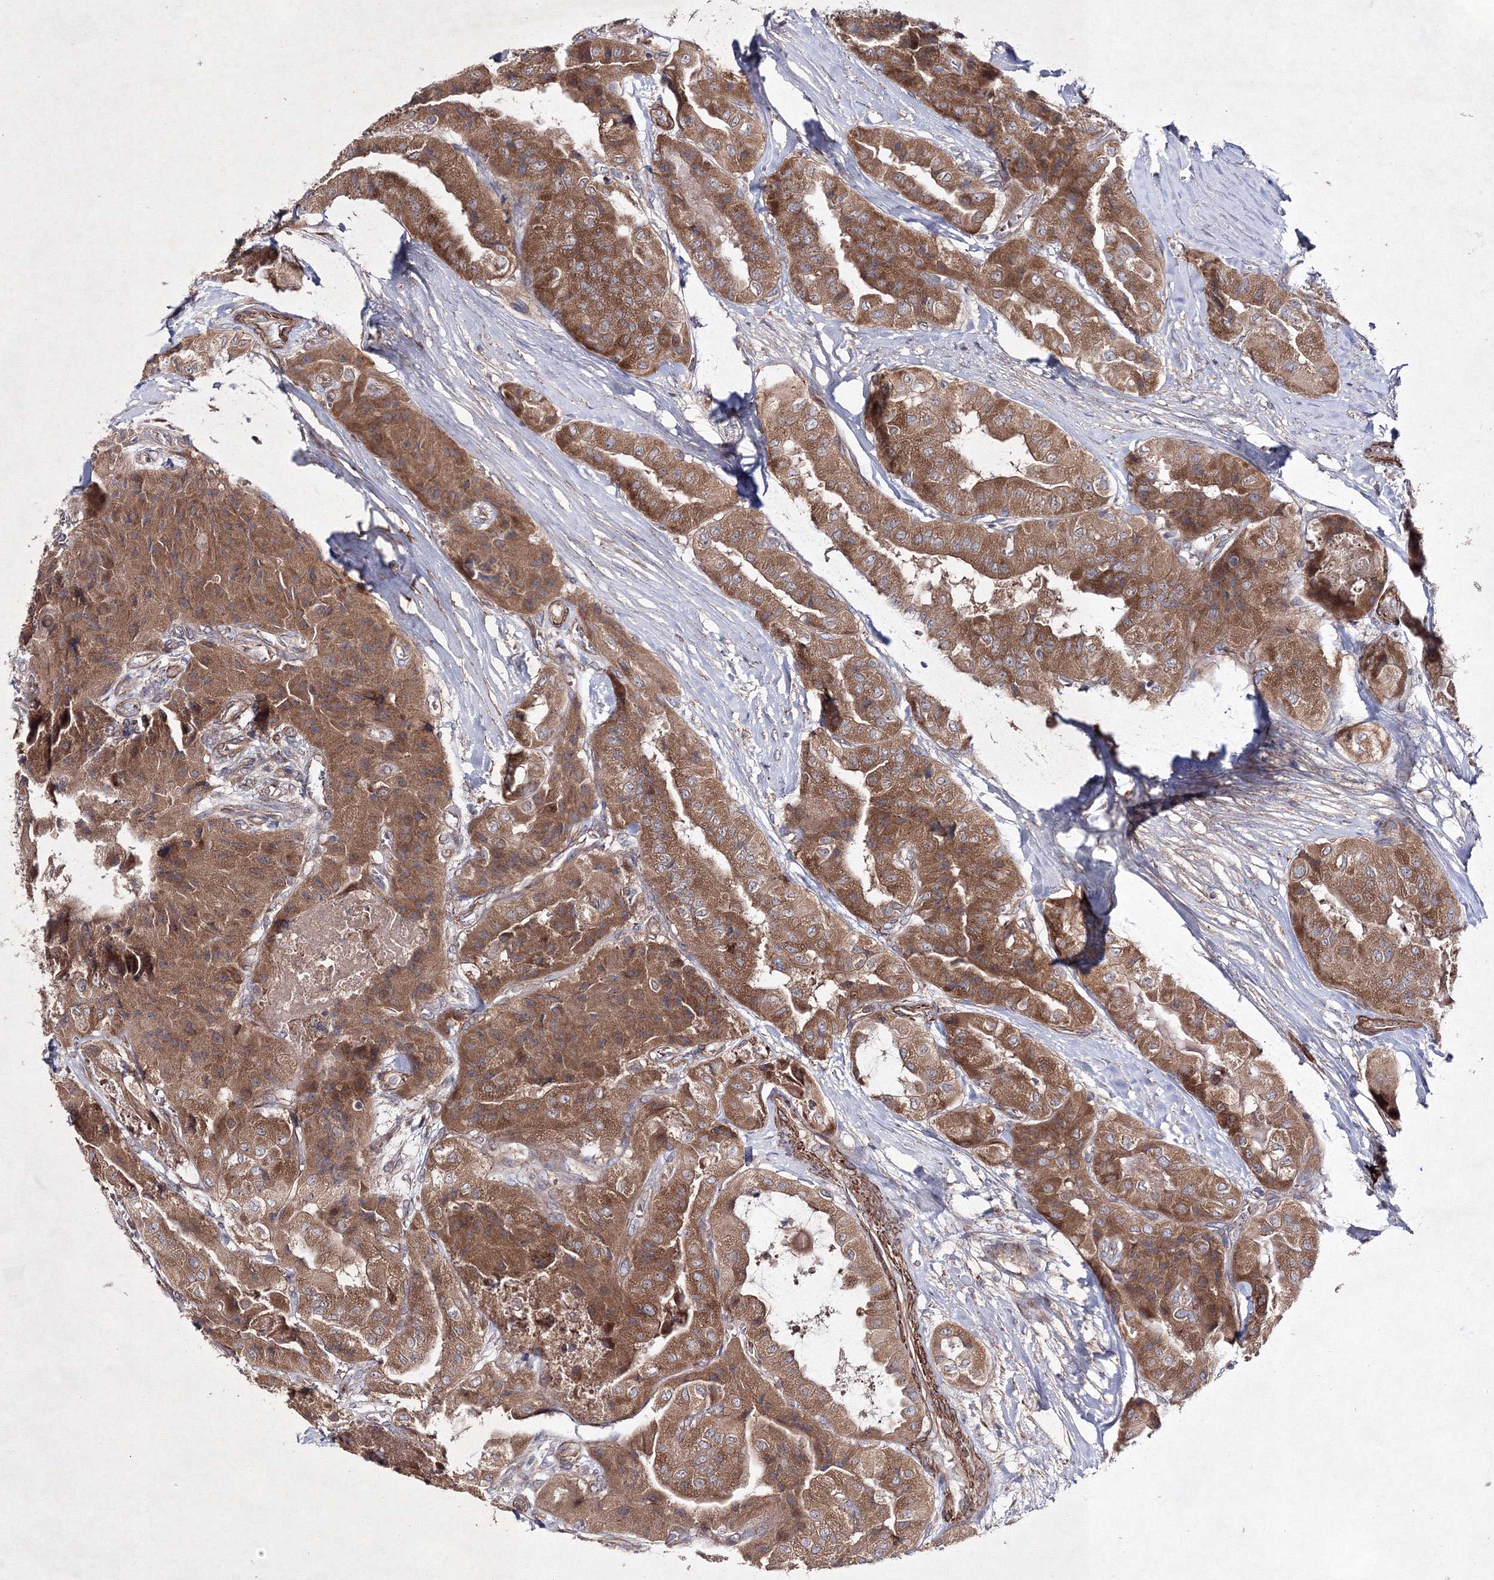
{"staining": {"intensity": "moderate", "quantity": ">75%", "location": "cytoplasmic/membranous"}, "tissue": "thyroid cancer", "cell_type": "Tumor cells", "image_type": "cancer", "snomed": [{"axis": "morphology", "description": "Papillary adenocarcinoma, NOS"}, {"axis": "topography", "description": "Thyroid gland"}], "caption": "There is medium levels of moderate cytoplasmic/membranous positivity in tumor cells of thyroid cancer (papillary adenocarcinoma), as demonstrated by immunohistochemical staining (brown color).", "gene": "GFM1", "patient": {"sex": "female", "age": 59}}